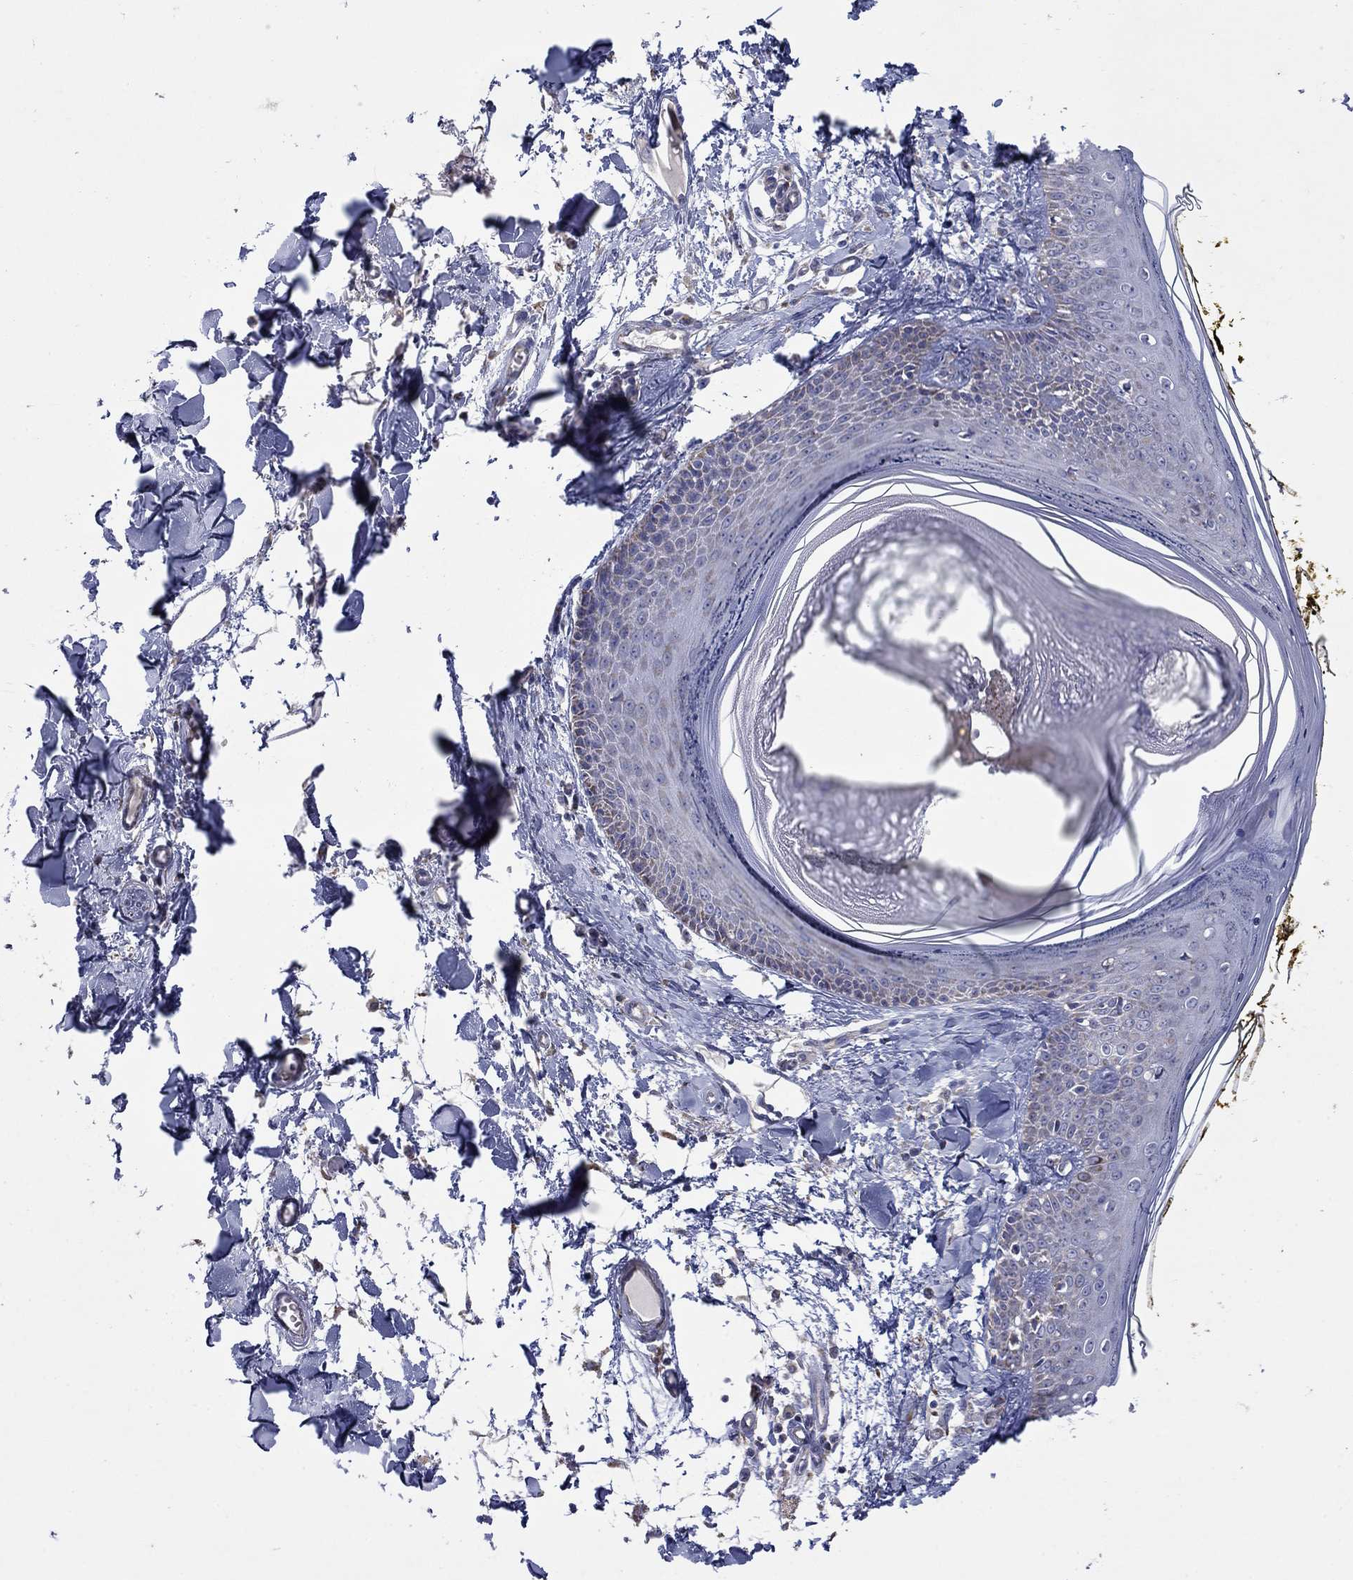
{"staining": {"intensity": "negative", "quantity": "none", "location": "none"}, "tissue": "skin", "cell_type": "Fibroblasts", "image_type": "normal", "snomed": [{"axis": "morphology", "description": "Normal tissue, NOS"}, {"axis": "topography", "description": "Skin"}], "caption": "Image shows no significant protein staining in fibroblasts of benign skin.", "gene": "HPS5", "patient": {"sex": "male", "age": 76}}